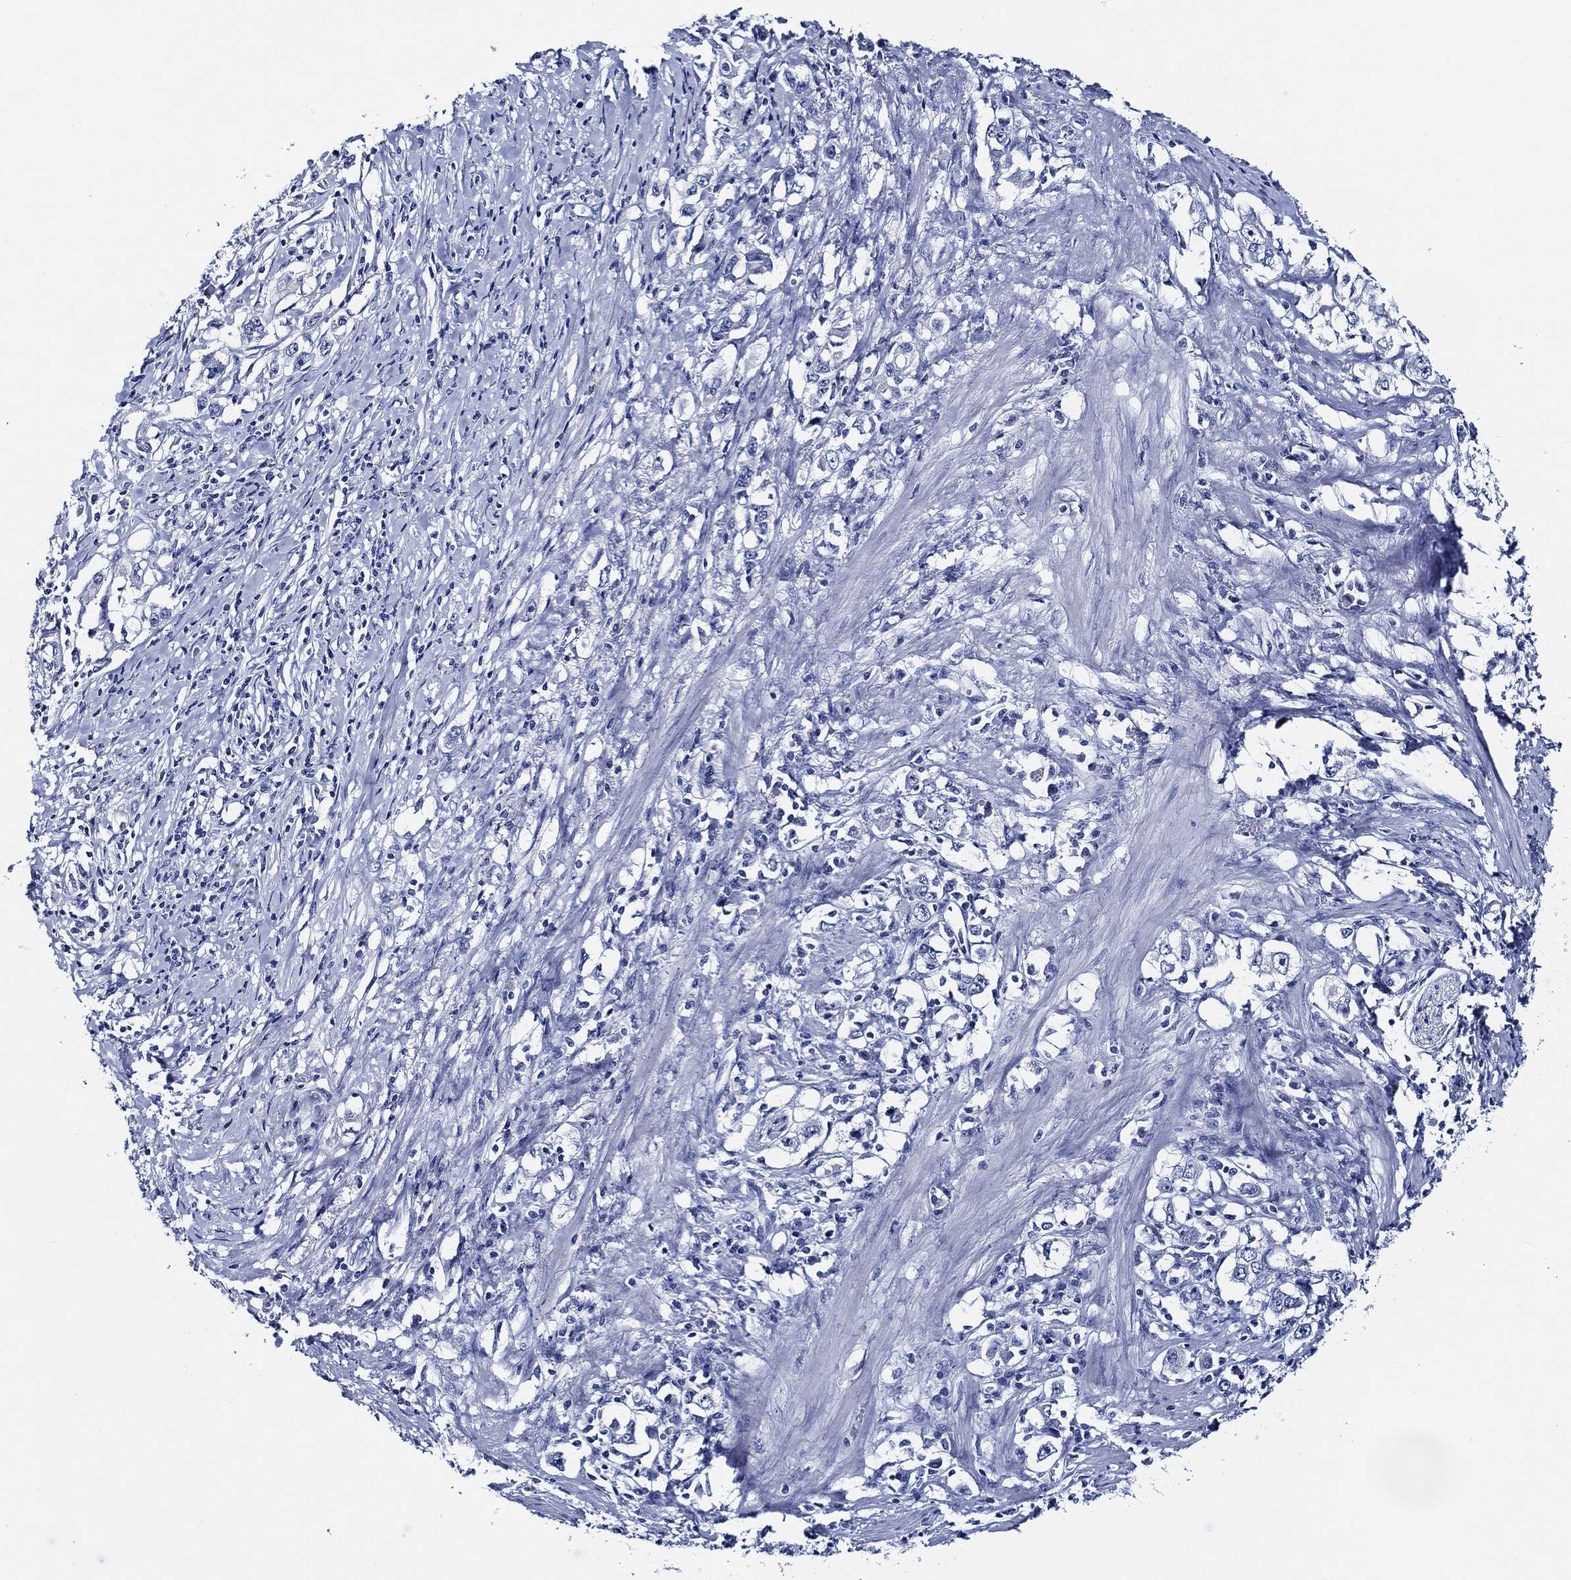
{"staining": {"intensity": "negative", "quantity": "none", "location": "none"}, "tissue": "stomach cancer", "cell_type": "Tumor cells", "image_type": "cancer", "snomed": [{"axis": "morphology", "description": "Adenocarcinoma, NOS"}, {"axis": "topography", "description": "Stomach, lower"}], "caption": "Immunohistochemical staining of human stomach cancer (adenocarcinoma) reveals no significant expression in tumor cells.", "gene": "WDR62", "patient": {"sex": "female", "age": 72}}